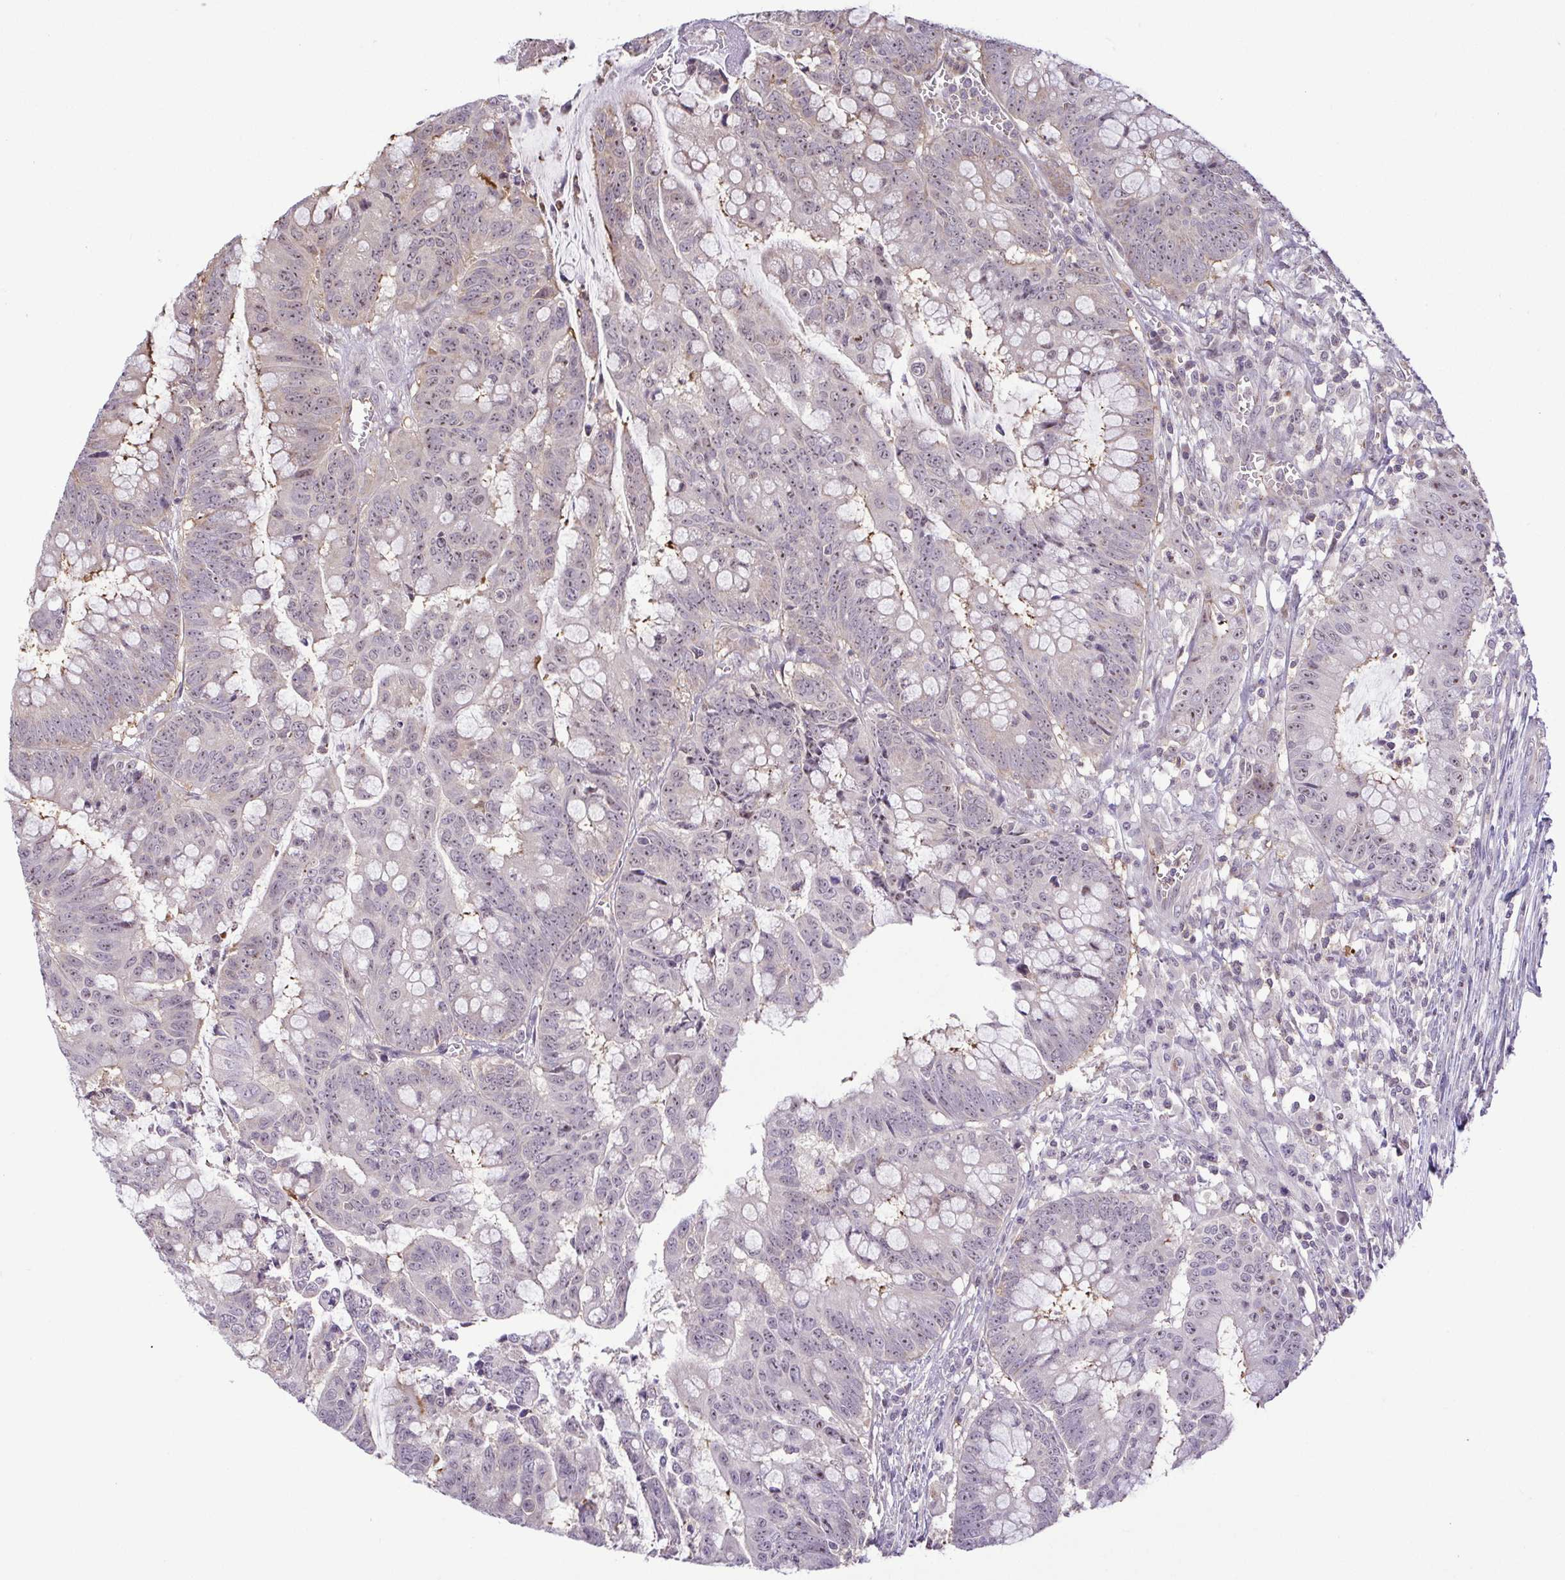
{"staining": {"intensity": "weak", "quantity": "25%-75%", "location": "cytoplasmic/membranous,nuclear"}, "tissue": "colorectal cancer", "cell_type": "Tumor cells", "image_type": "cancer", "snomed": [{"axis": "morphology", "description": "Adenocarcinoma, NOS"}, {"axis": "topography", "description": "Colon"}], "caption": "Weak cytoplasmic/membranous and nuclear protein staining is seen in about 25%-75% of tumor cells in colorectal cancer.", "gene": "RSL24D1", "patient": {"sex": "male", "age": 62}}